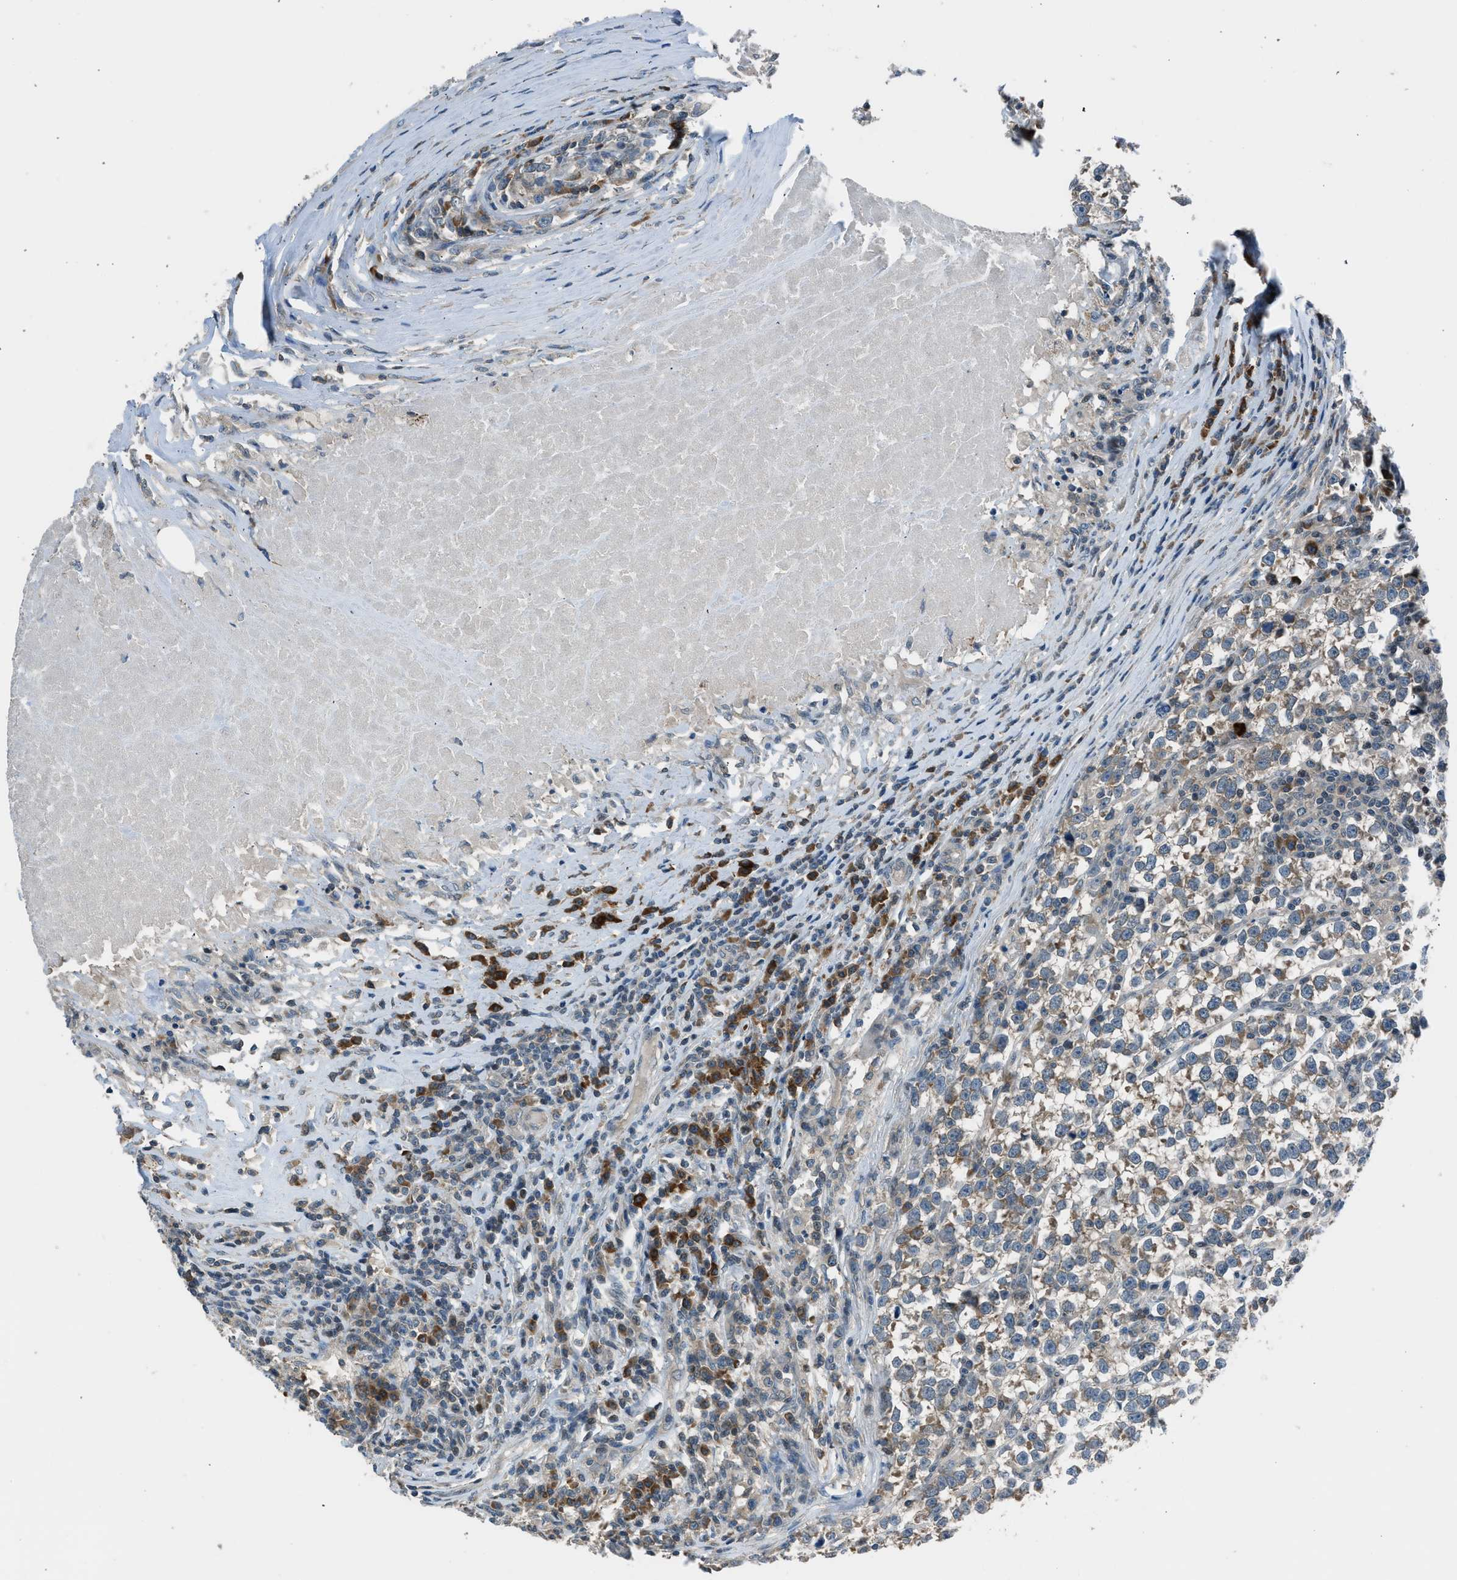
{"staining": {"intensity": "moderate", "quantity": ">75%", "location": "cytoplasmic/membranous"}, "tissue": "testis cancer", "cell_type": "Tumor cells", "image_type": "cancer", "snomed": [{"axis": "morphology", "description": "Normal tissue, NOS"}, {"axis": "morphology", "description": "Seminoma, NOS"}, {"axis": "topography", "description": "Testis"}], "caption": "A brown stain labels moderate cytoplasmic/membranous staining of a protein in human testis seminoma tumor cells.", "gene": "LMLN", "patient": {"sex": "male", "age": 43}}